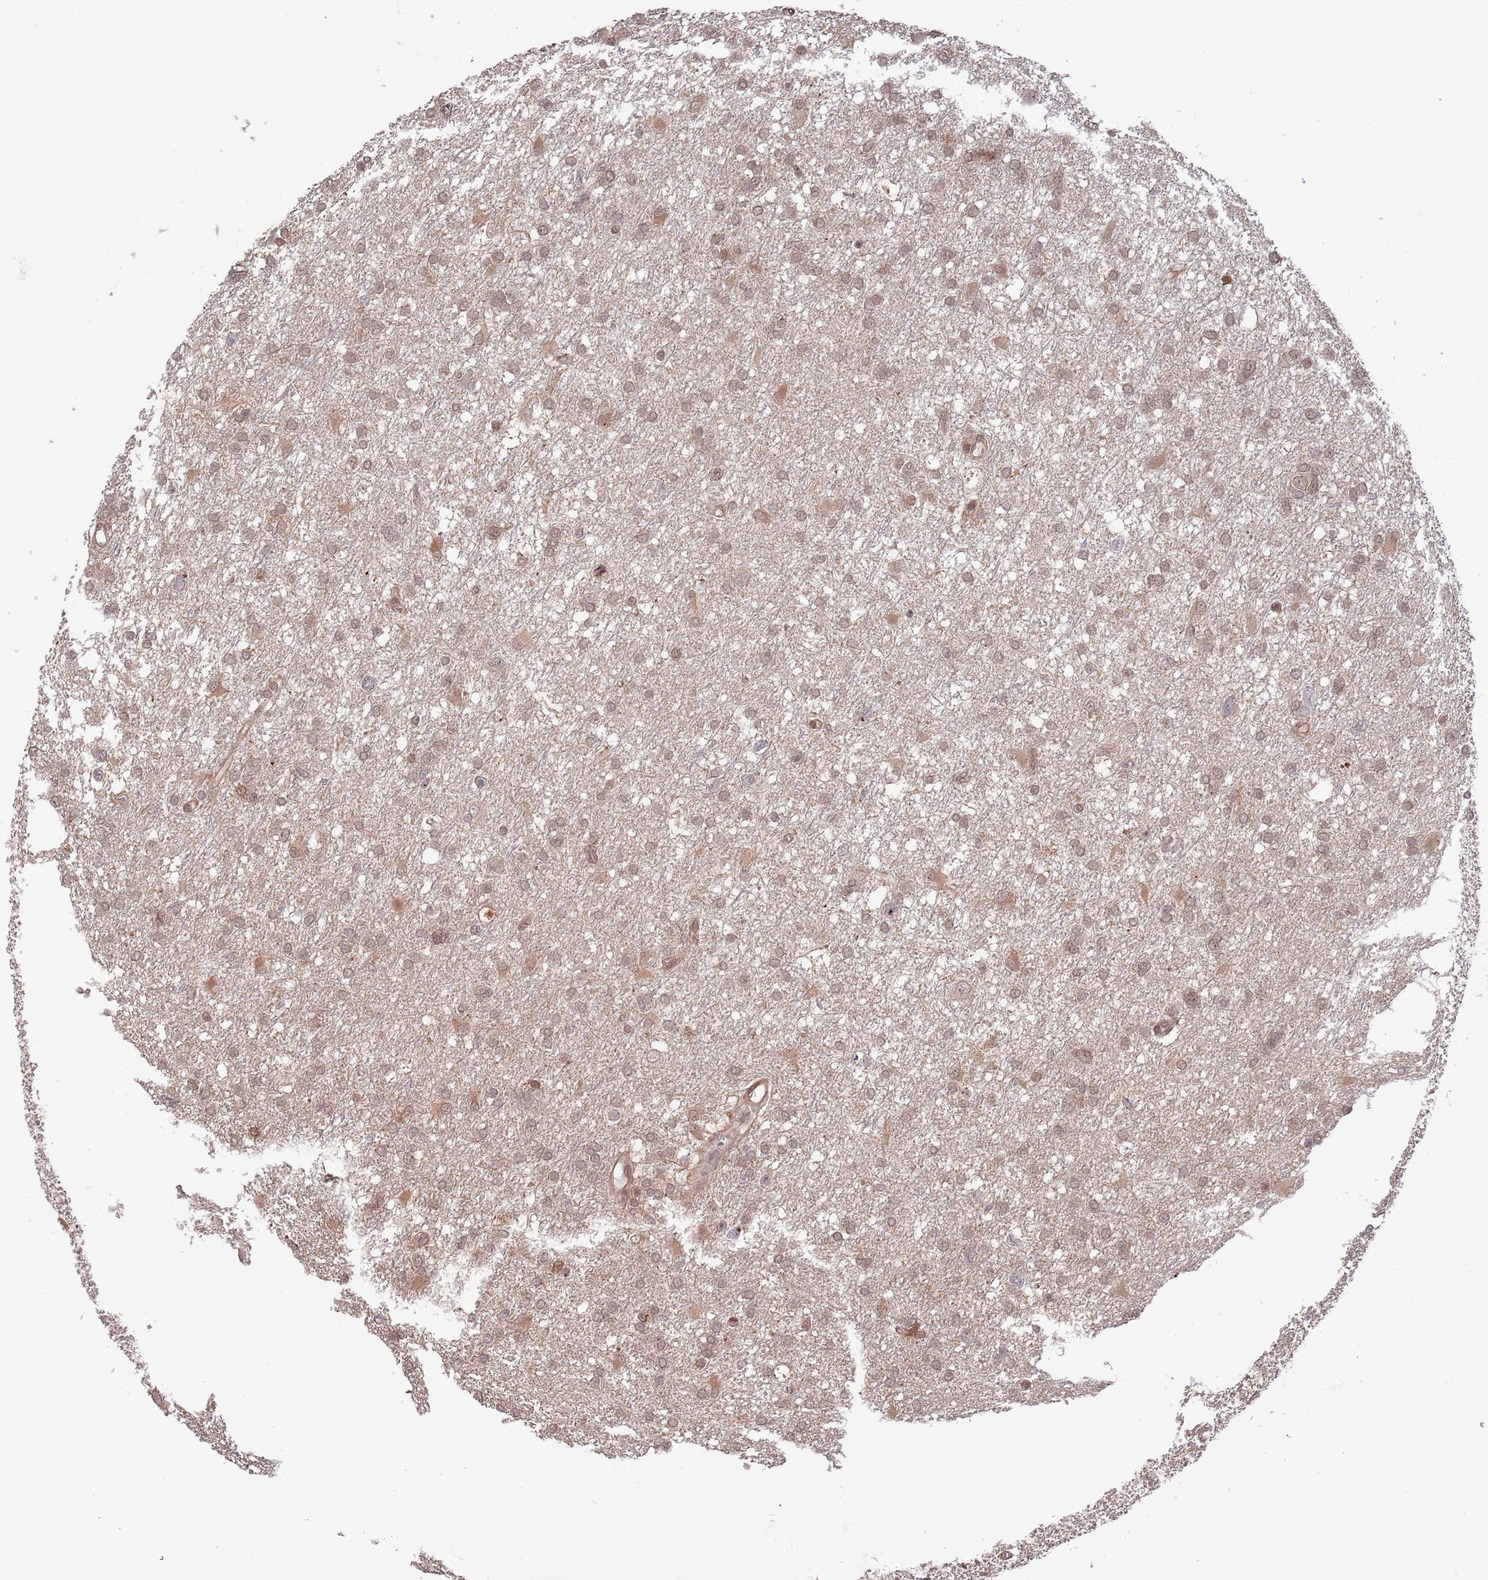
{"staining": {"intensity": "weak", "quantity": ">75%", "location": "cytoplasmic/membranous,nuclear"}, "tissue": "glioma", "cell_type": "Tumor cells", "image_type": "cancer", "snomed": [{"axis": "morphology", "description": "Glioma, malignant, High grade"}, {"axis": "topography", "description": "Brain"}], "caption": "Immunohistochemical staining of human high-grade glioma (malignant) exhibits low levels of weak cytoplasmic/membranous and nuclear protein staining in about >75% of tumor cells.", "gene": "SALL1", "patient": {"sex": "male", "age": 61}}